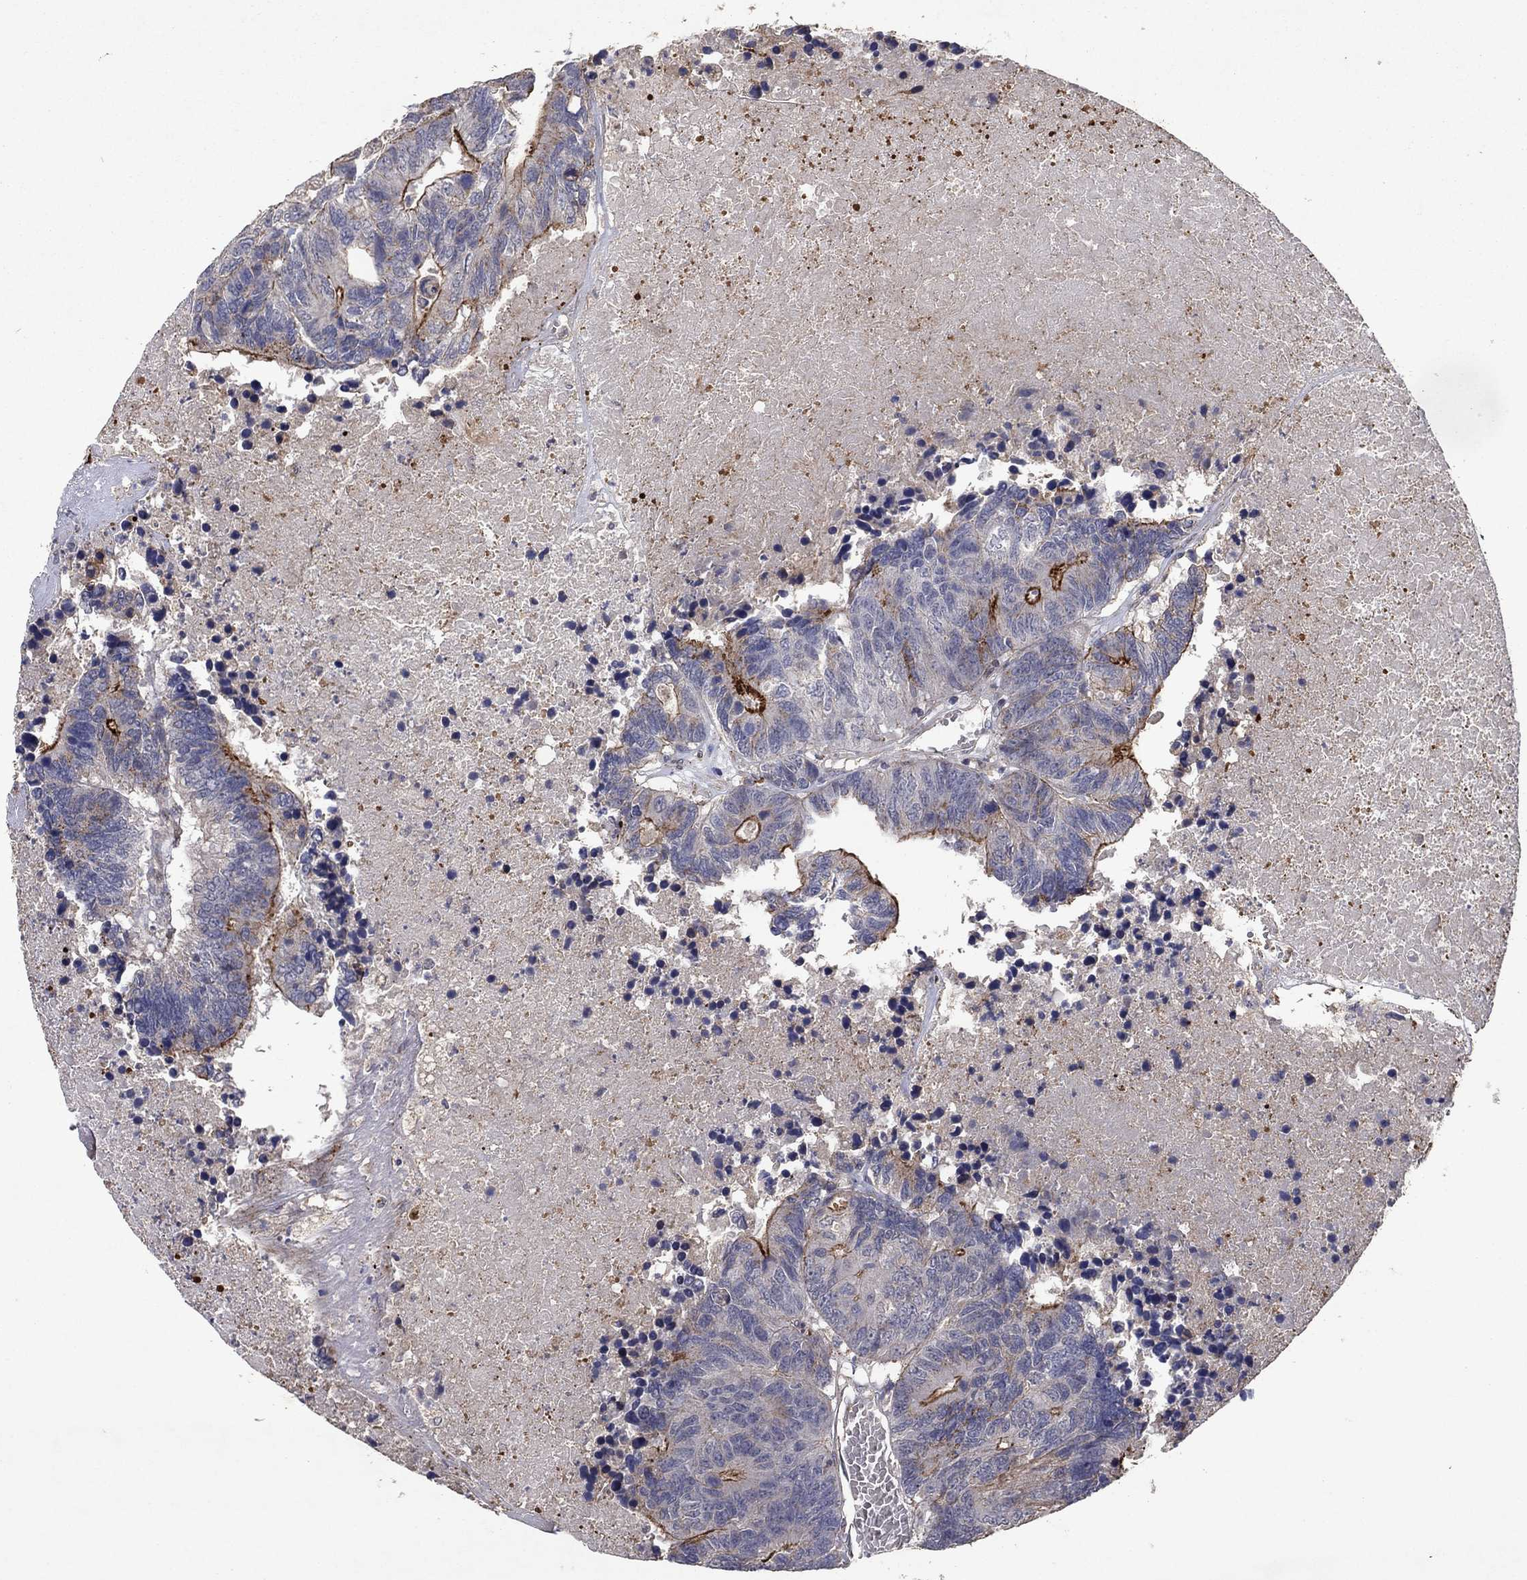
{"staining": {"intensity": "strong", "quantity": "<25%", "location": "cytoplasmic/membranous"}, "tissue": "colorectal cancer", "cell_type": "Tumor cells", "image_type": "cancer", "snomed": [{"axis": "morphology", "description": "Adenocarcinoma, NOS"}, {"axis": "topography", "description": "Colon"}], "caption": "Protein positivity by immunohistochemistry (IHC) reveals strong cytoplasmic/membranous positivity in about <25% of tumor cells in colorectal cancer.", "gene": "FRG1", "patient": {"sex": "female", "age": 48}}